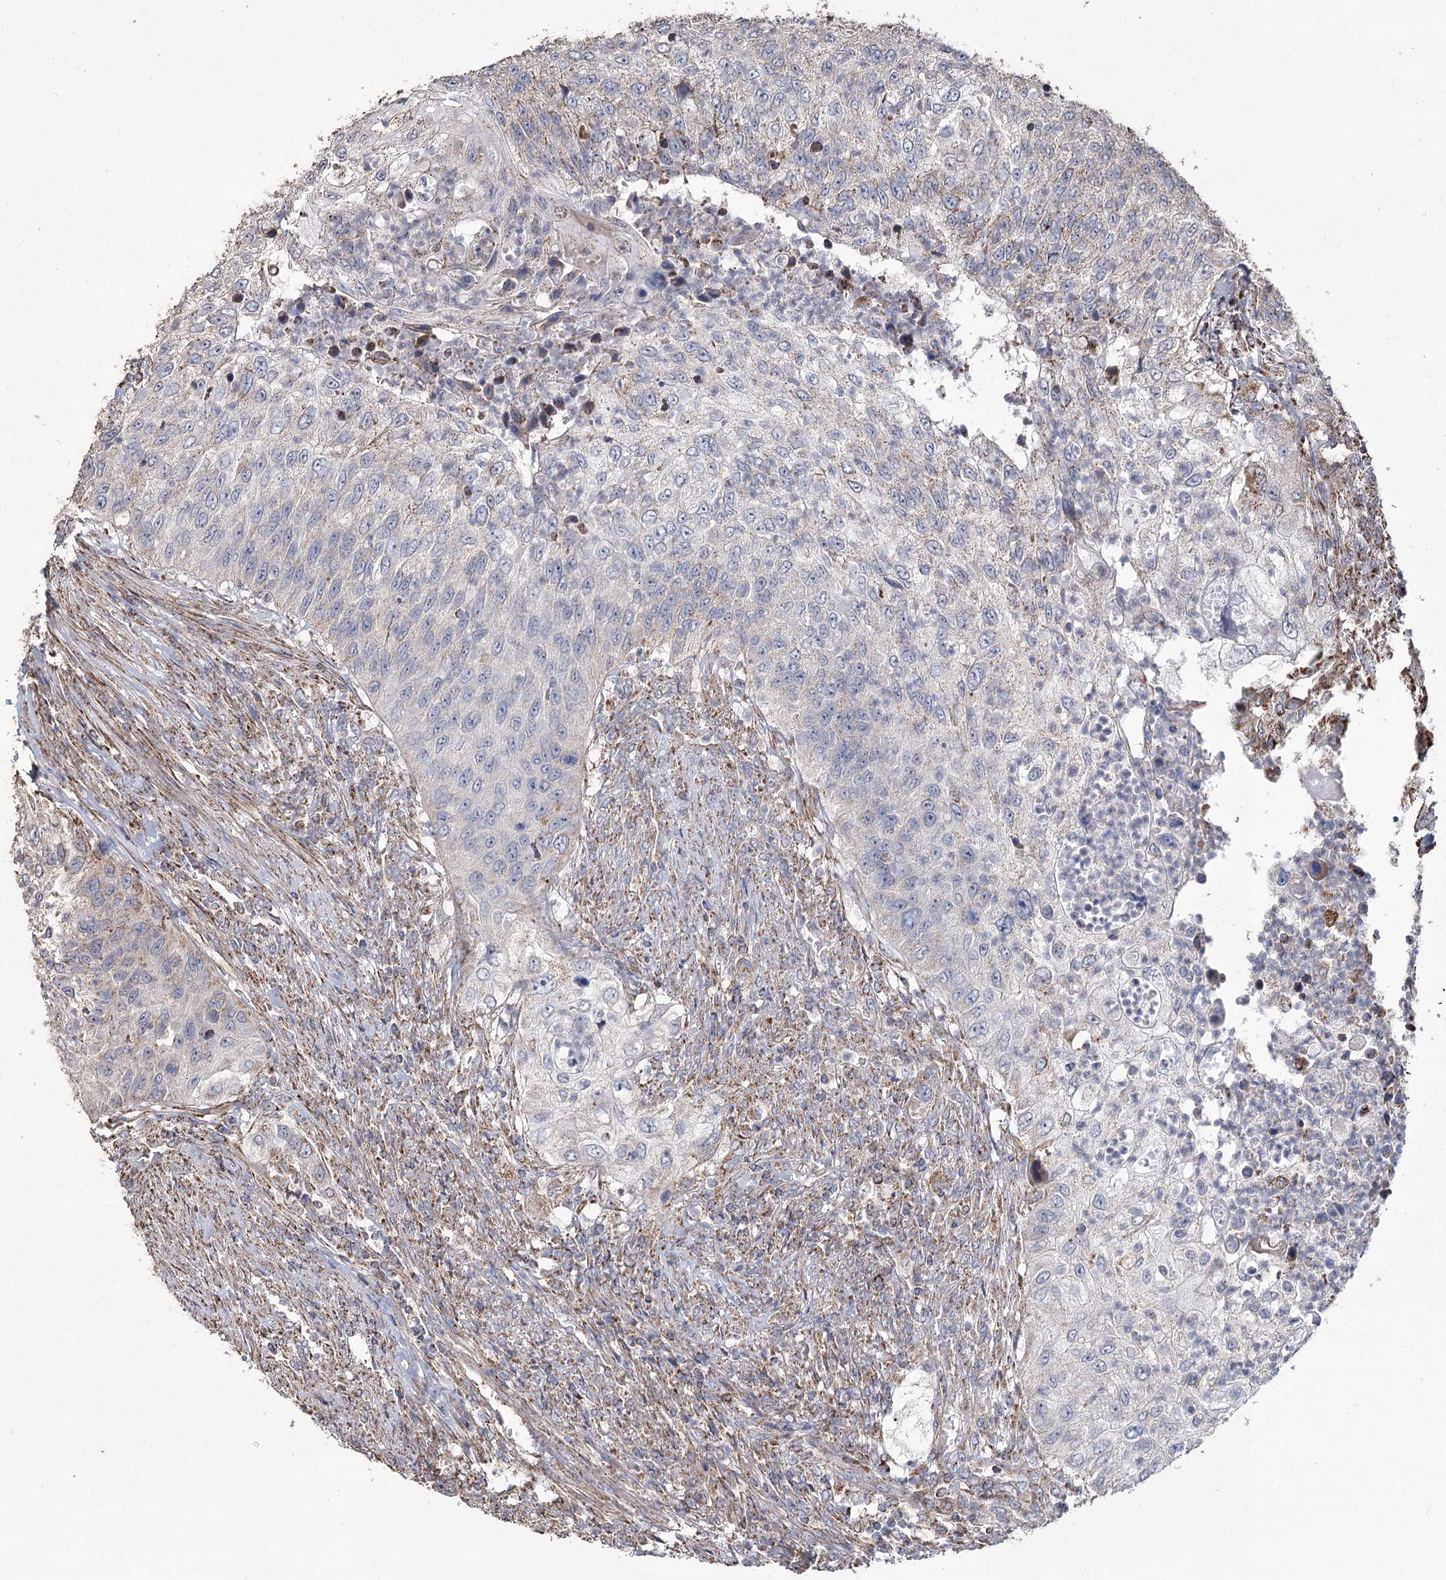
{"staining": {"intensity": "weak", "quantity": "<25%", "location": "cytoplasmic/membranous"}, "tissue": "urothelial cancer", "cell_type": "Tumor cells", "image_type": "cancer", "snomed": [{"axis": "morphology", "description": "Urothelial carcinoma, High grade"}, {"axis": "topography", "description": "Urinary bladder"}], "caption": "The image displays no staining of tumor cells in urothelial carcinoma (high-grade).", "gene": "RANBP3L", "patient": {"sex": "female", "age": 60}}